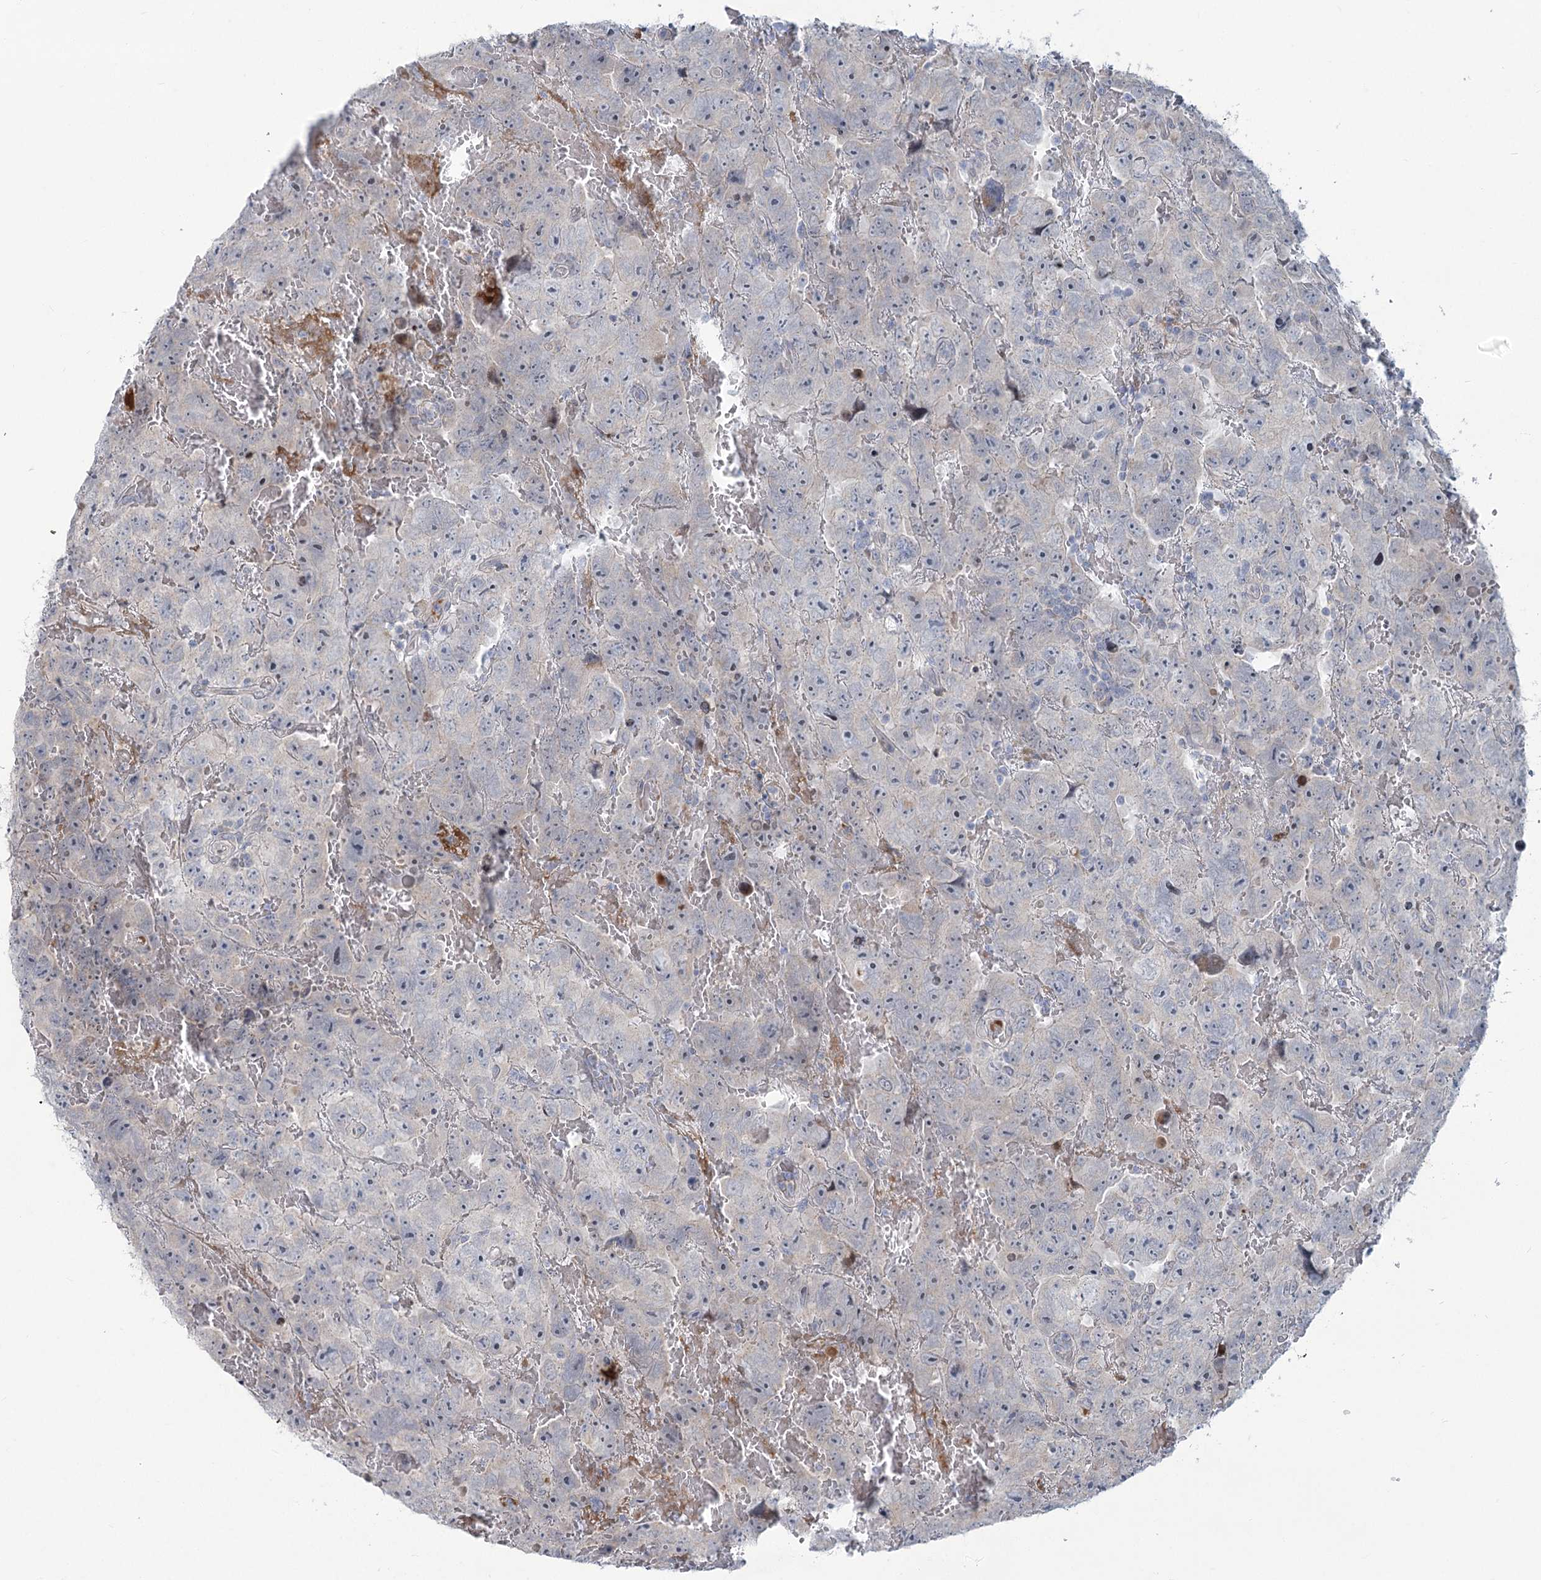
{"staining": {"intensity": "negative", "quantity": "none", "location": "none"}, "tissue": "testis cancer", "cell_type": "Tumor cells", "image_type": "cancer", "snomed": [{"axis": "morphology", "description": "Carcinoma, Embryonal, NOS"}, {"axis": "topography", "description": "Testis"}], "caption": "Tumor cells show no significant staining in testis cancer (embryonal carcinoma).", "gene": "PLA2G12A", "patient": {"sex": "male", "age": 45}}